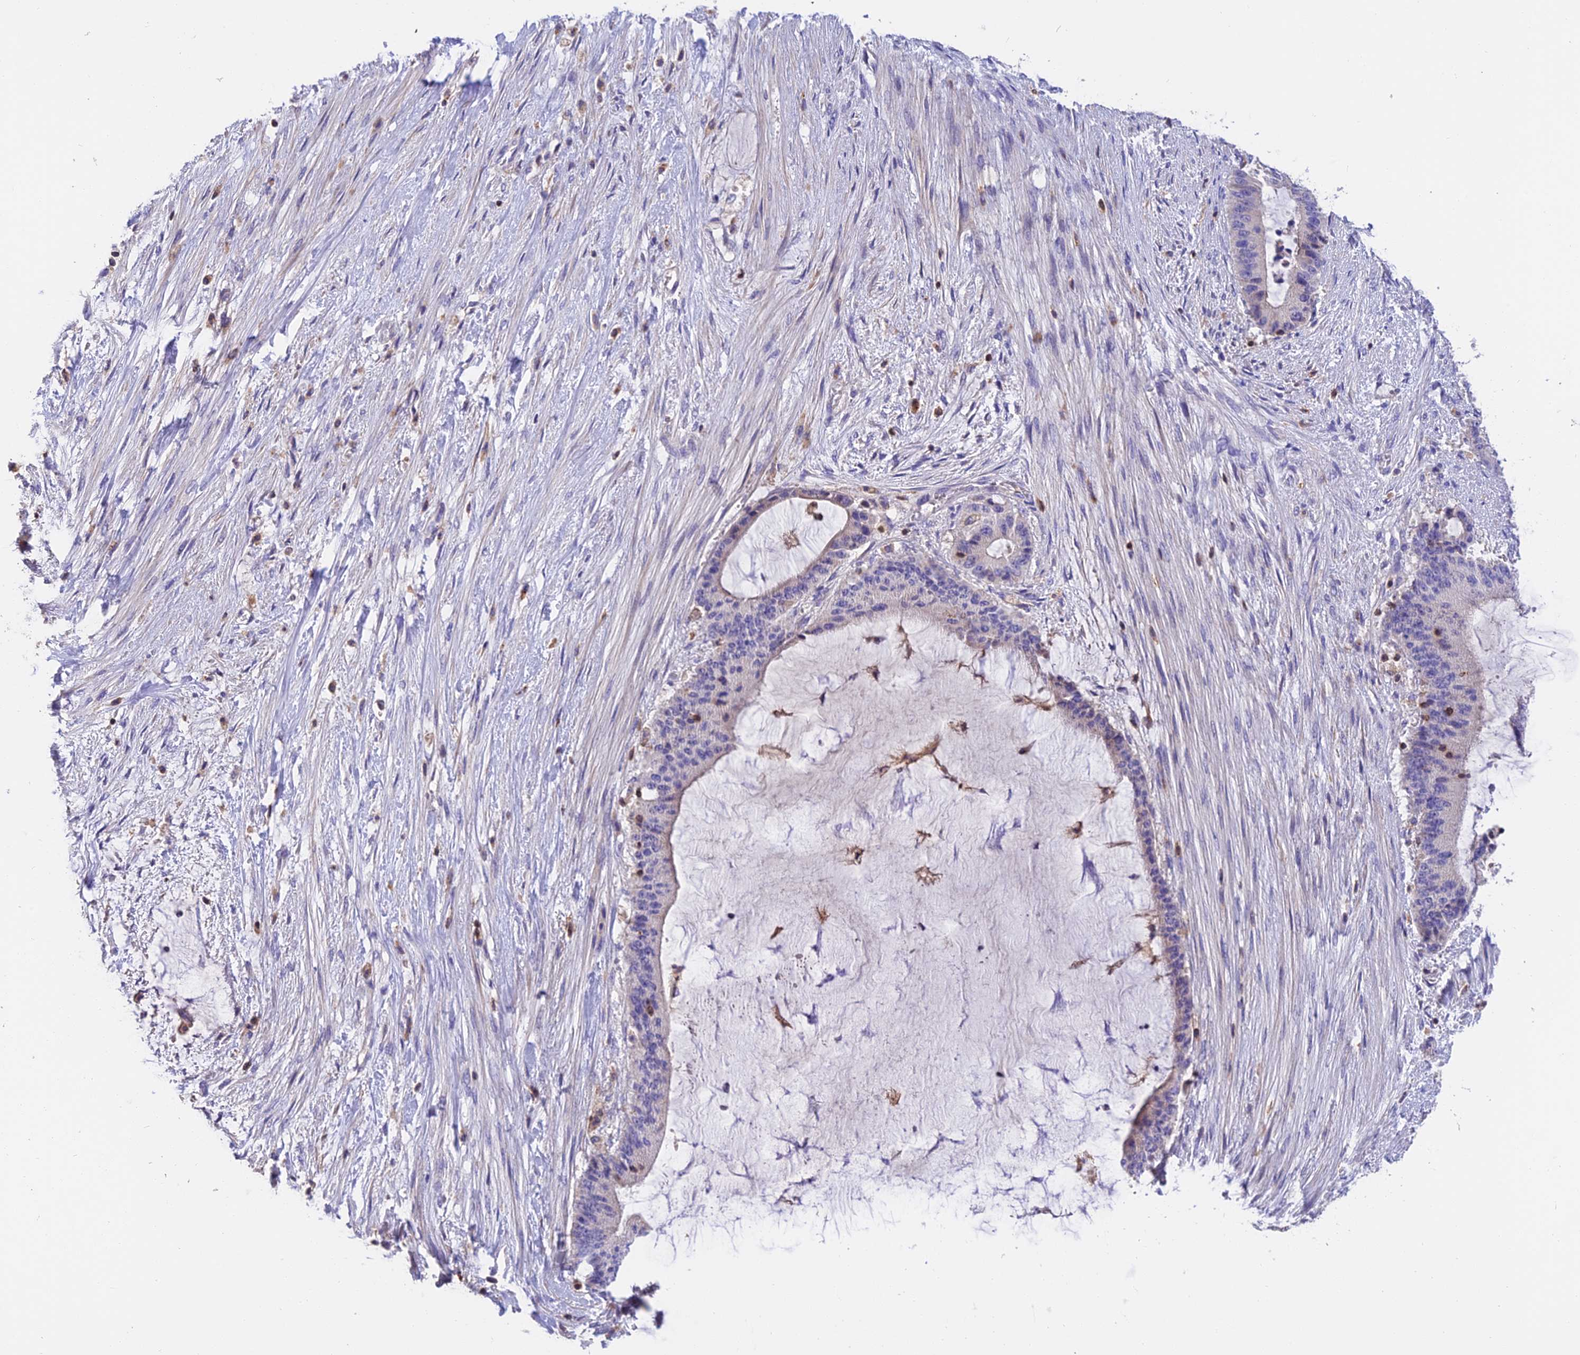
{"staining": {"intensity": "negative", "quantity": "none", "location": "none"}, "tissue": "liver cancer", "cell_type": "Tumor cells", "image_type": "cancer", "snomed": [{"axis": "morphology", "description": "Normal tissue, NOS"}, {"axis": "morphology", "description": "Cholangiocarcinoma"}, {"axis": "topography", "description": "Liver"}, {"axis": "topography", "description": "Peripheral nerve tissue"}], "caption": "Protein analysis of liver cholangiocarcinoma reveals no significant expression in tumor cells.", "gene": "LPXN", "patient": {"sex": "female", "age": 73}}